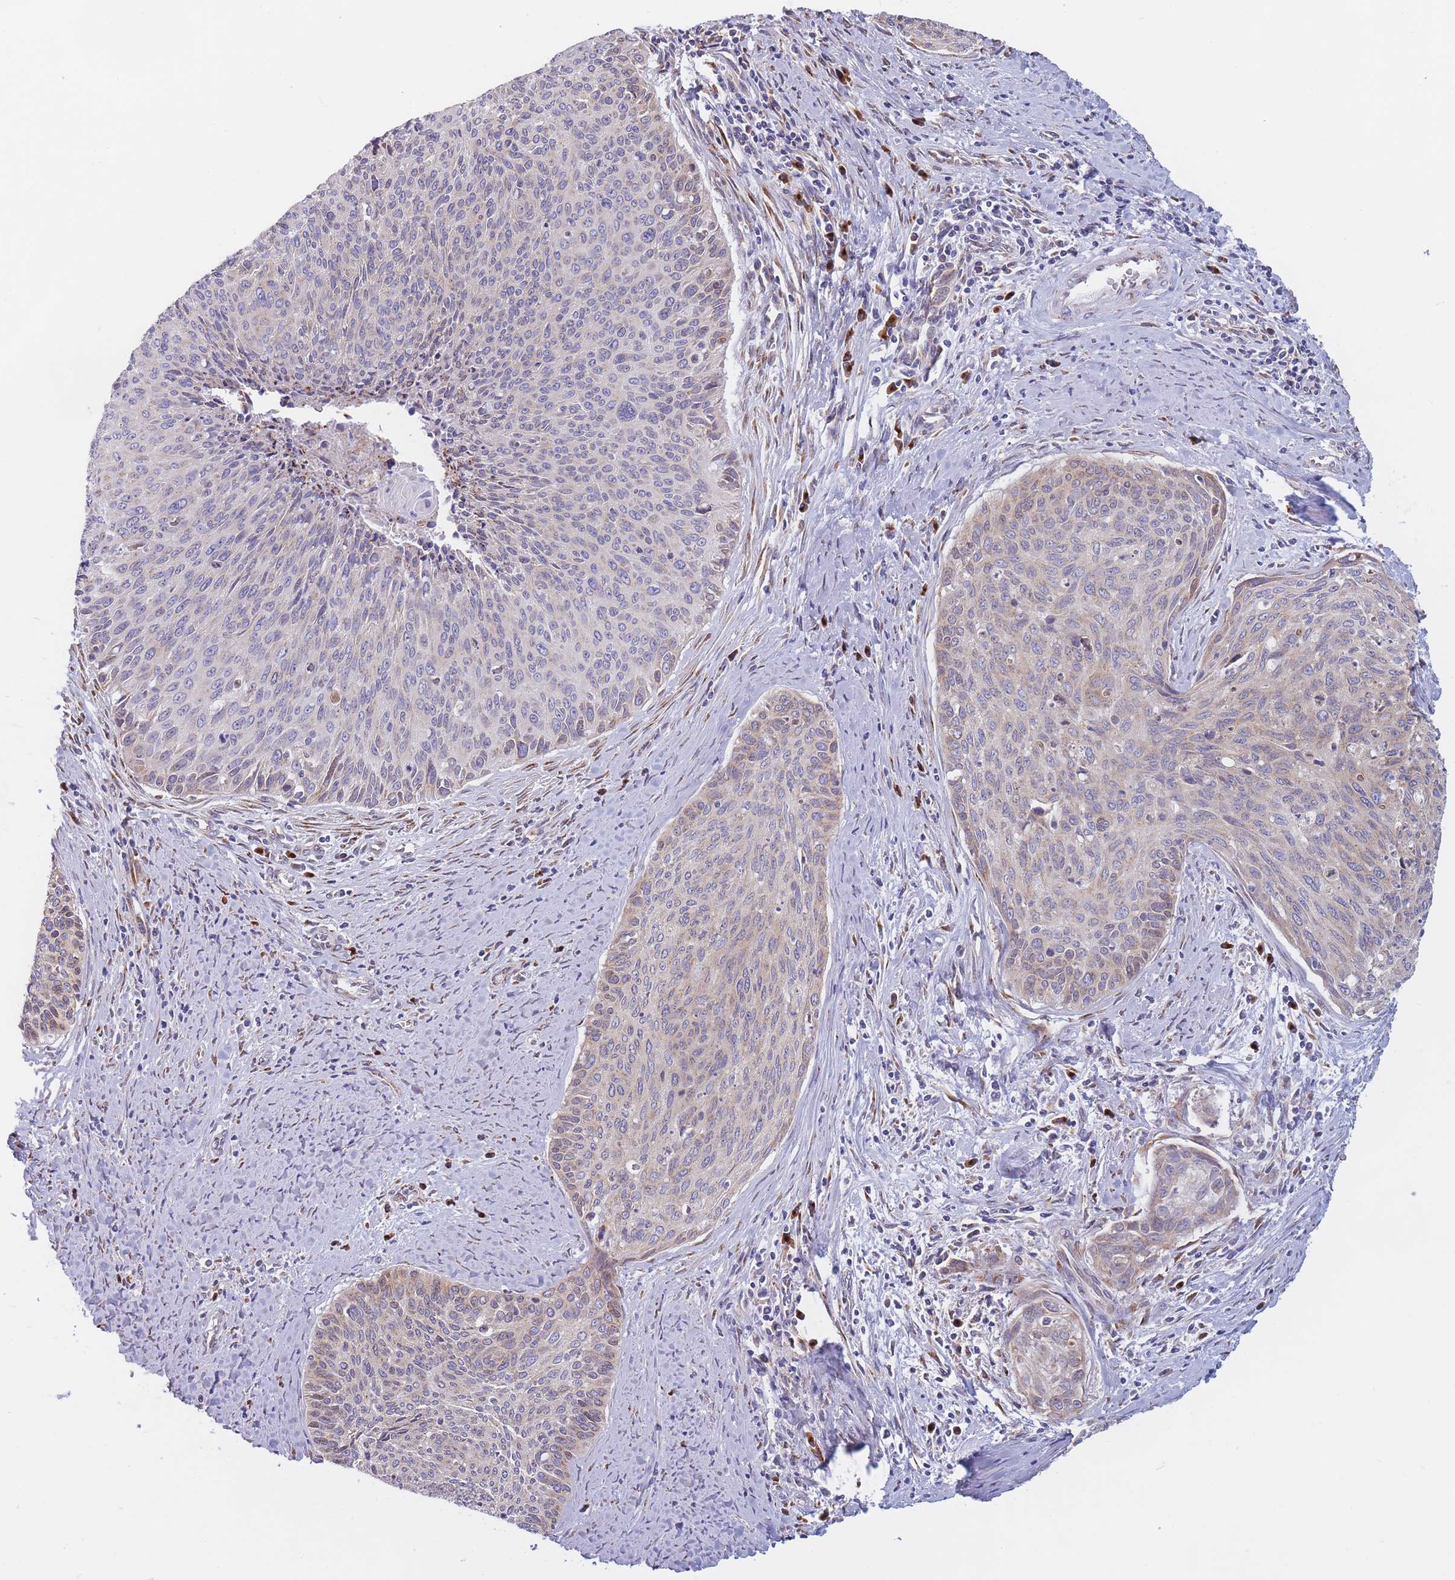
{"staining": {"intensity": "weak", "quantity": "25%-75%", "location": "cytoplasmic/membranous"}, "tissue": "cervical cancer", "cell_type": "Tumor cells", "image_type": "cancer", "snomed": [{"axis": "morphology", "description": "Squamous cell carcinoma, NOS"}, {"axis": "topography", "description": "Cervix"}], "caption": "Tumor cells display weak cytoplasmic/membranous positivity in about 25%-75% of cells in squamous cell carcinoma (cervical).", "gene": "MRPL30", "patient": {"sex": "female", "age": 55}}